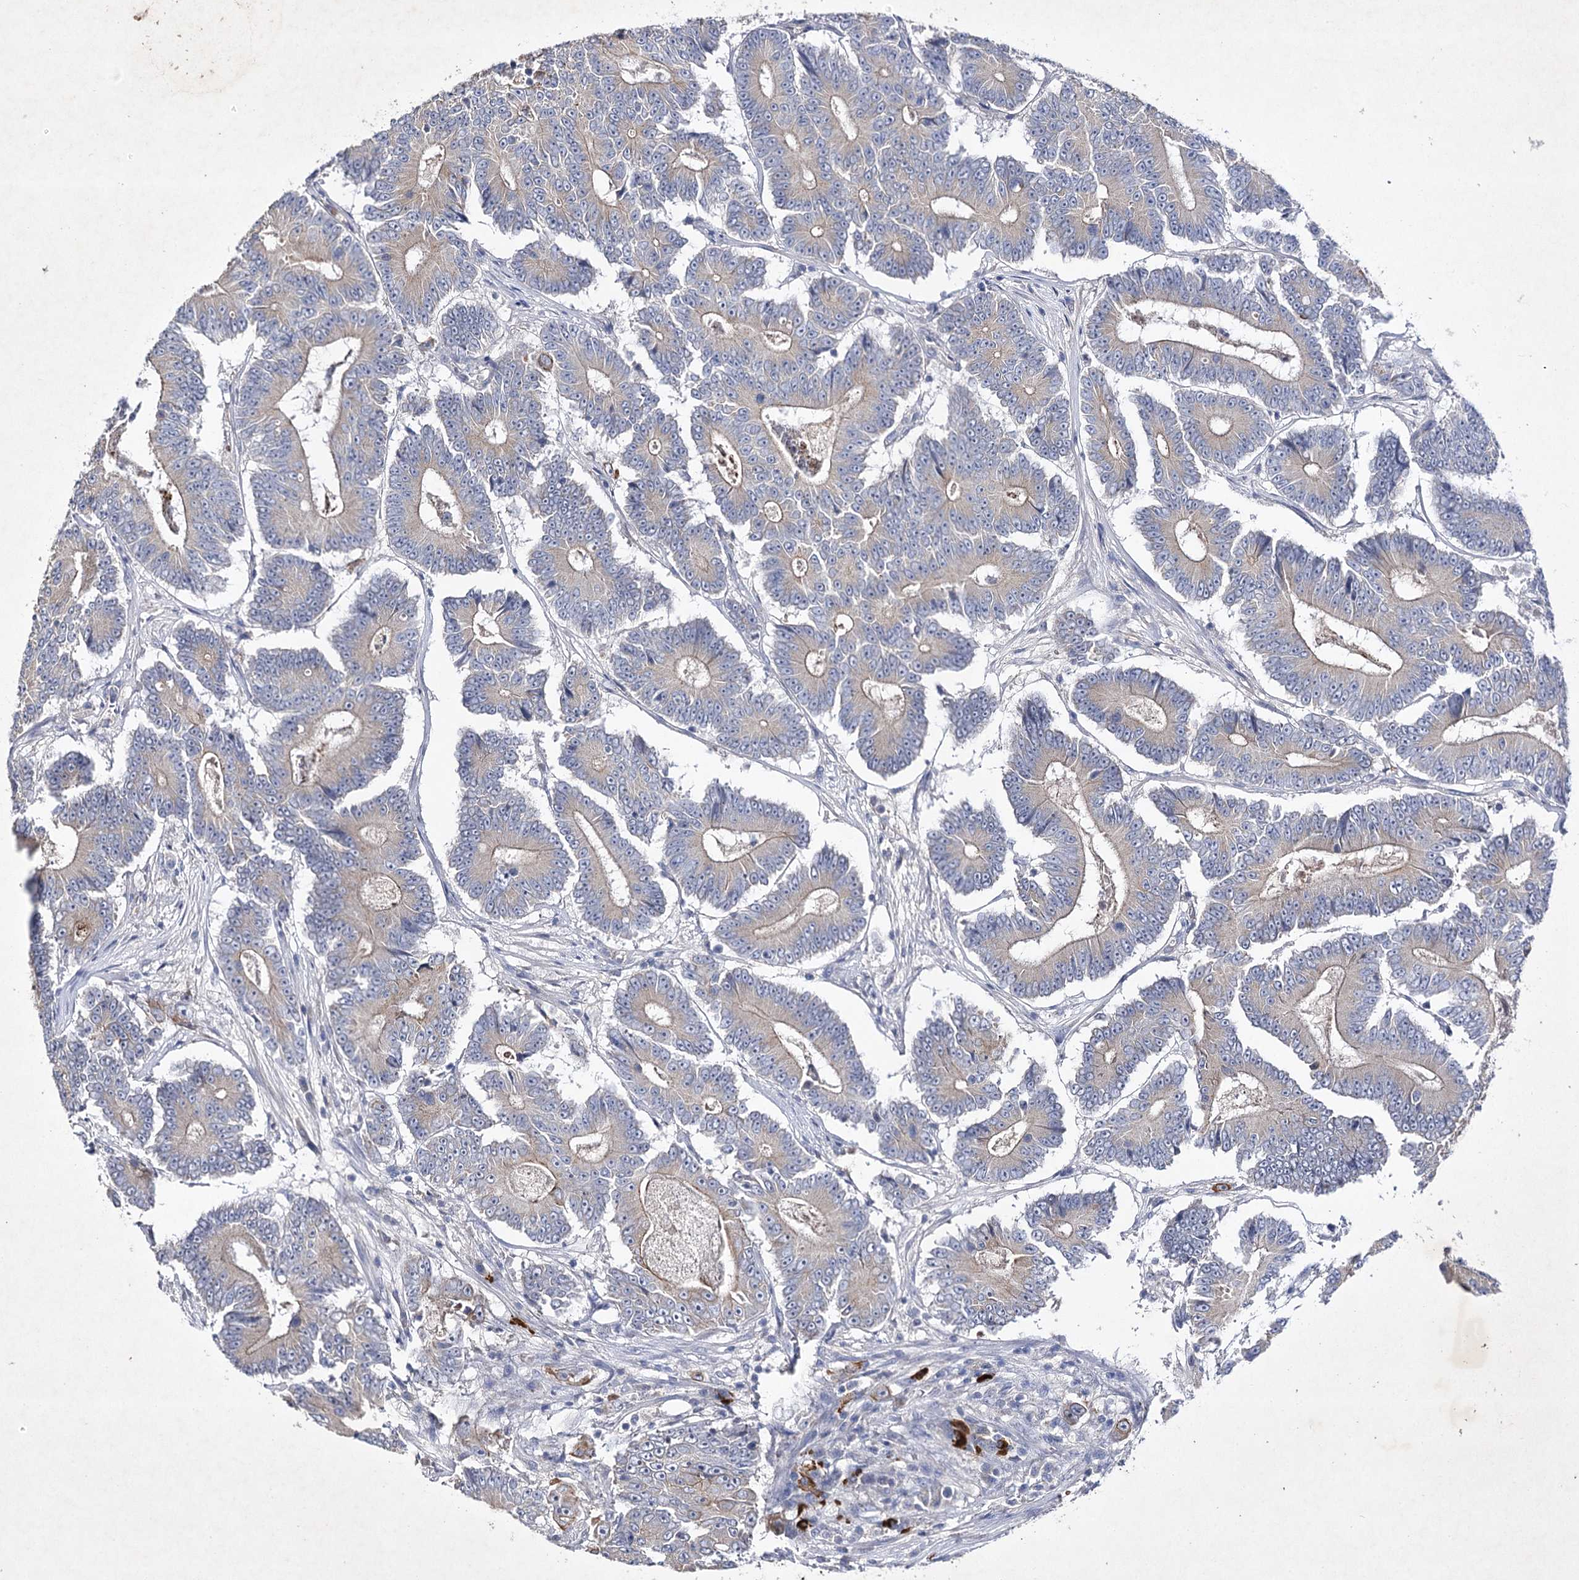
{"staining": {"intensity": "negative", "quantity": "none", "location": "none"}, "tissue": "colorectal cancer", "cell_type": "Tumor cells", "image_type": "cancer", "snomed": [{"axis": "morphology", "description": "Adenocarcinoma, NOS"}, {"axis": "topography", "description": "Colon"}], "caption": "Immunohistochemistry (IHC) photomicrograph of human colorectal cancer (adenocarcinoma) stained for a protein (brown), which shows no staining in tumor cells.", "gene": "COX15", "patient": {"sex": "male", "age": 83}}